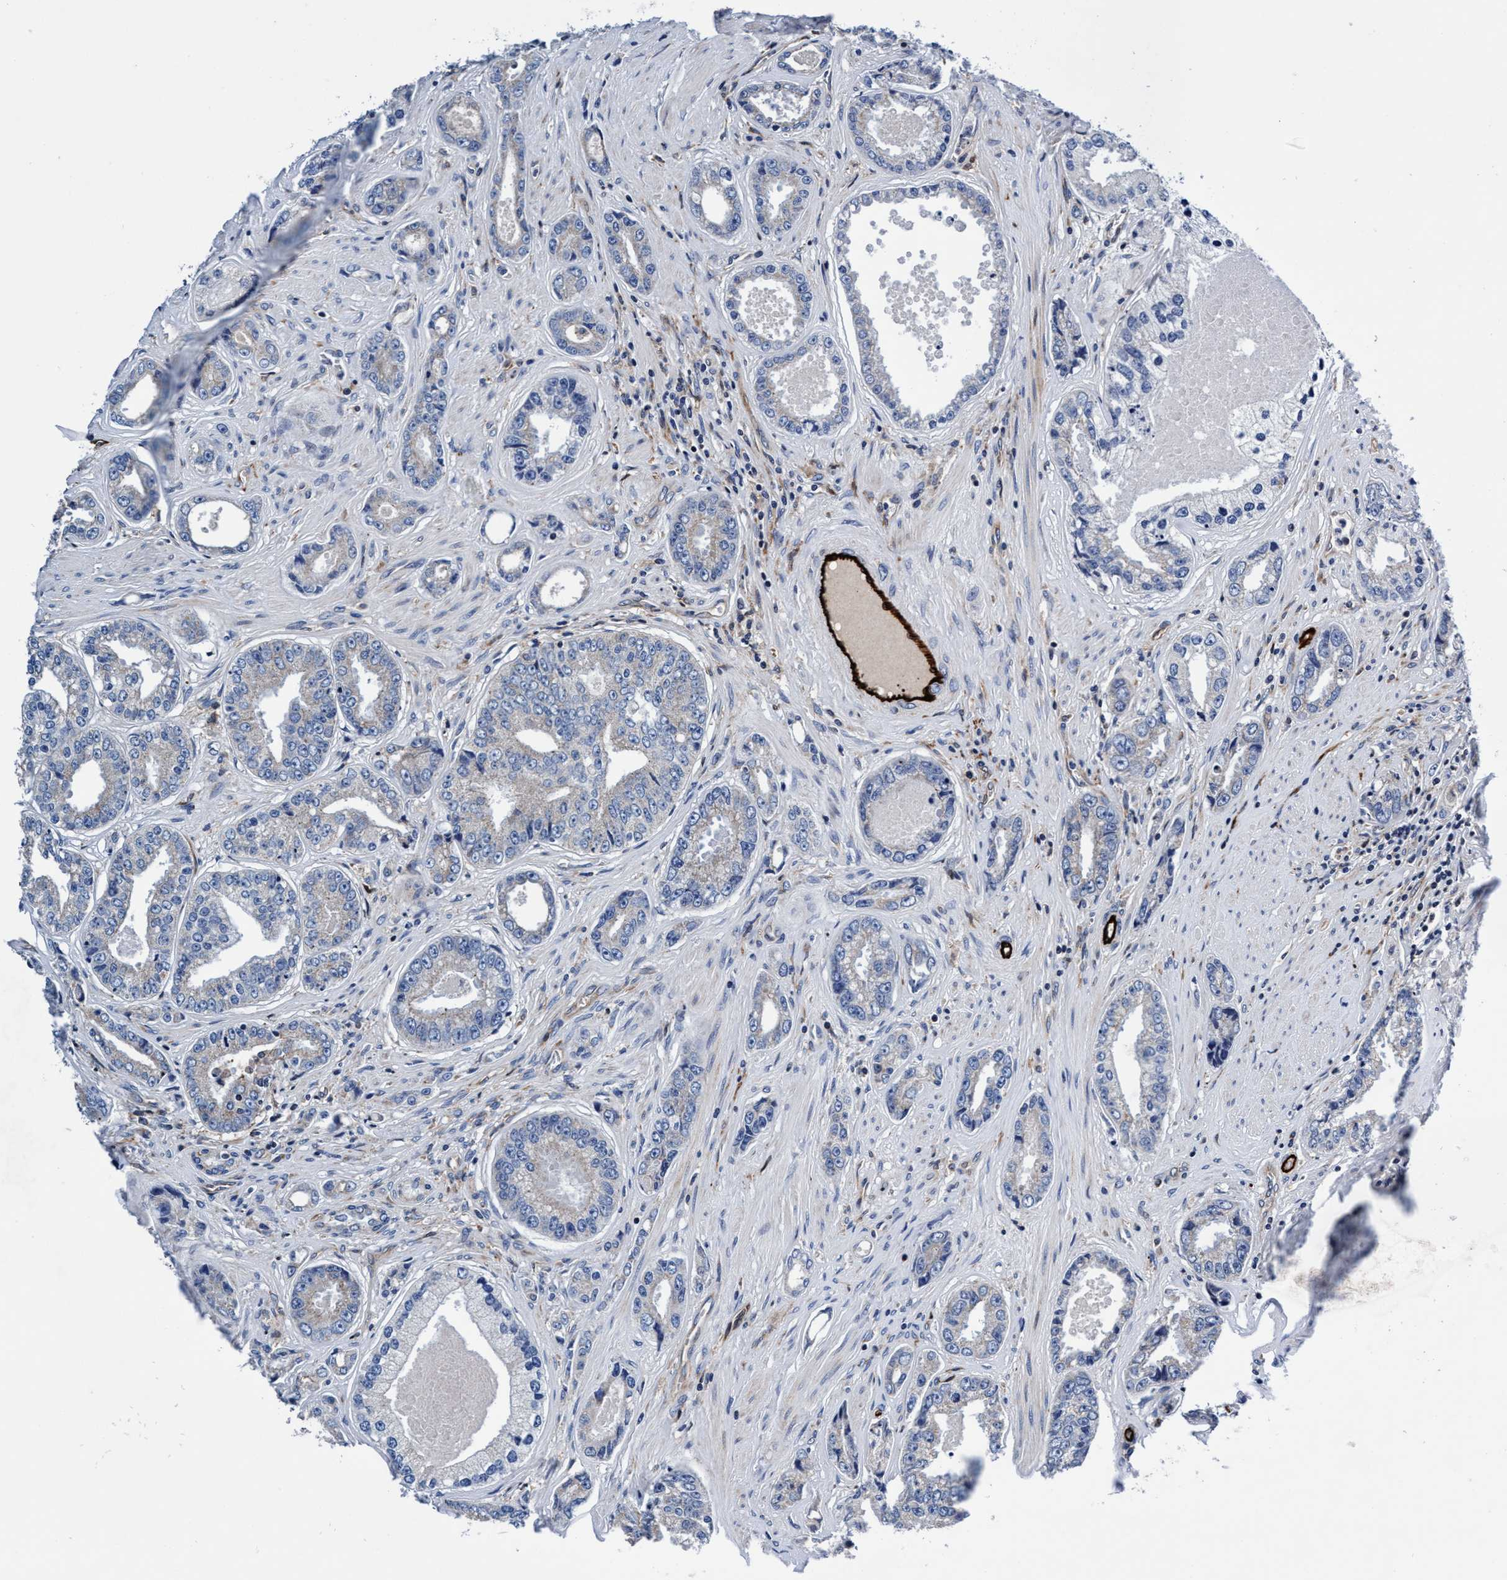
{"staining": {"intensity": "negative", "quantity": "none", "location": "none"}, "tissue": "prostate cancer", "cell_type": "Tumor cells", "image_type": "cancer", "snomed": [{"axis": "morphology", "description": "Adenocarcinoma, High grade"}, {"axis": "topography", "description": "Prostate"}], "caption": "A histopathology image of human prostate high-grade adenocarcinoma is negative for staining in tumor cells.", "gene": "UBALD2", "patient": {"sex": "male", "age": 61}}